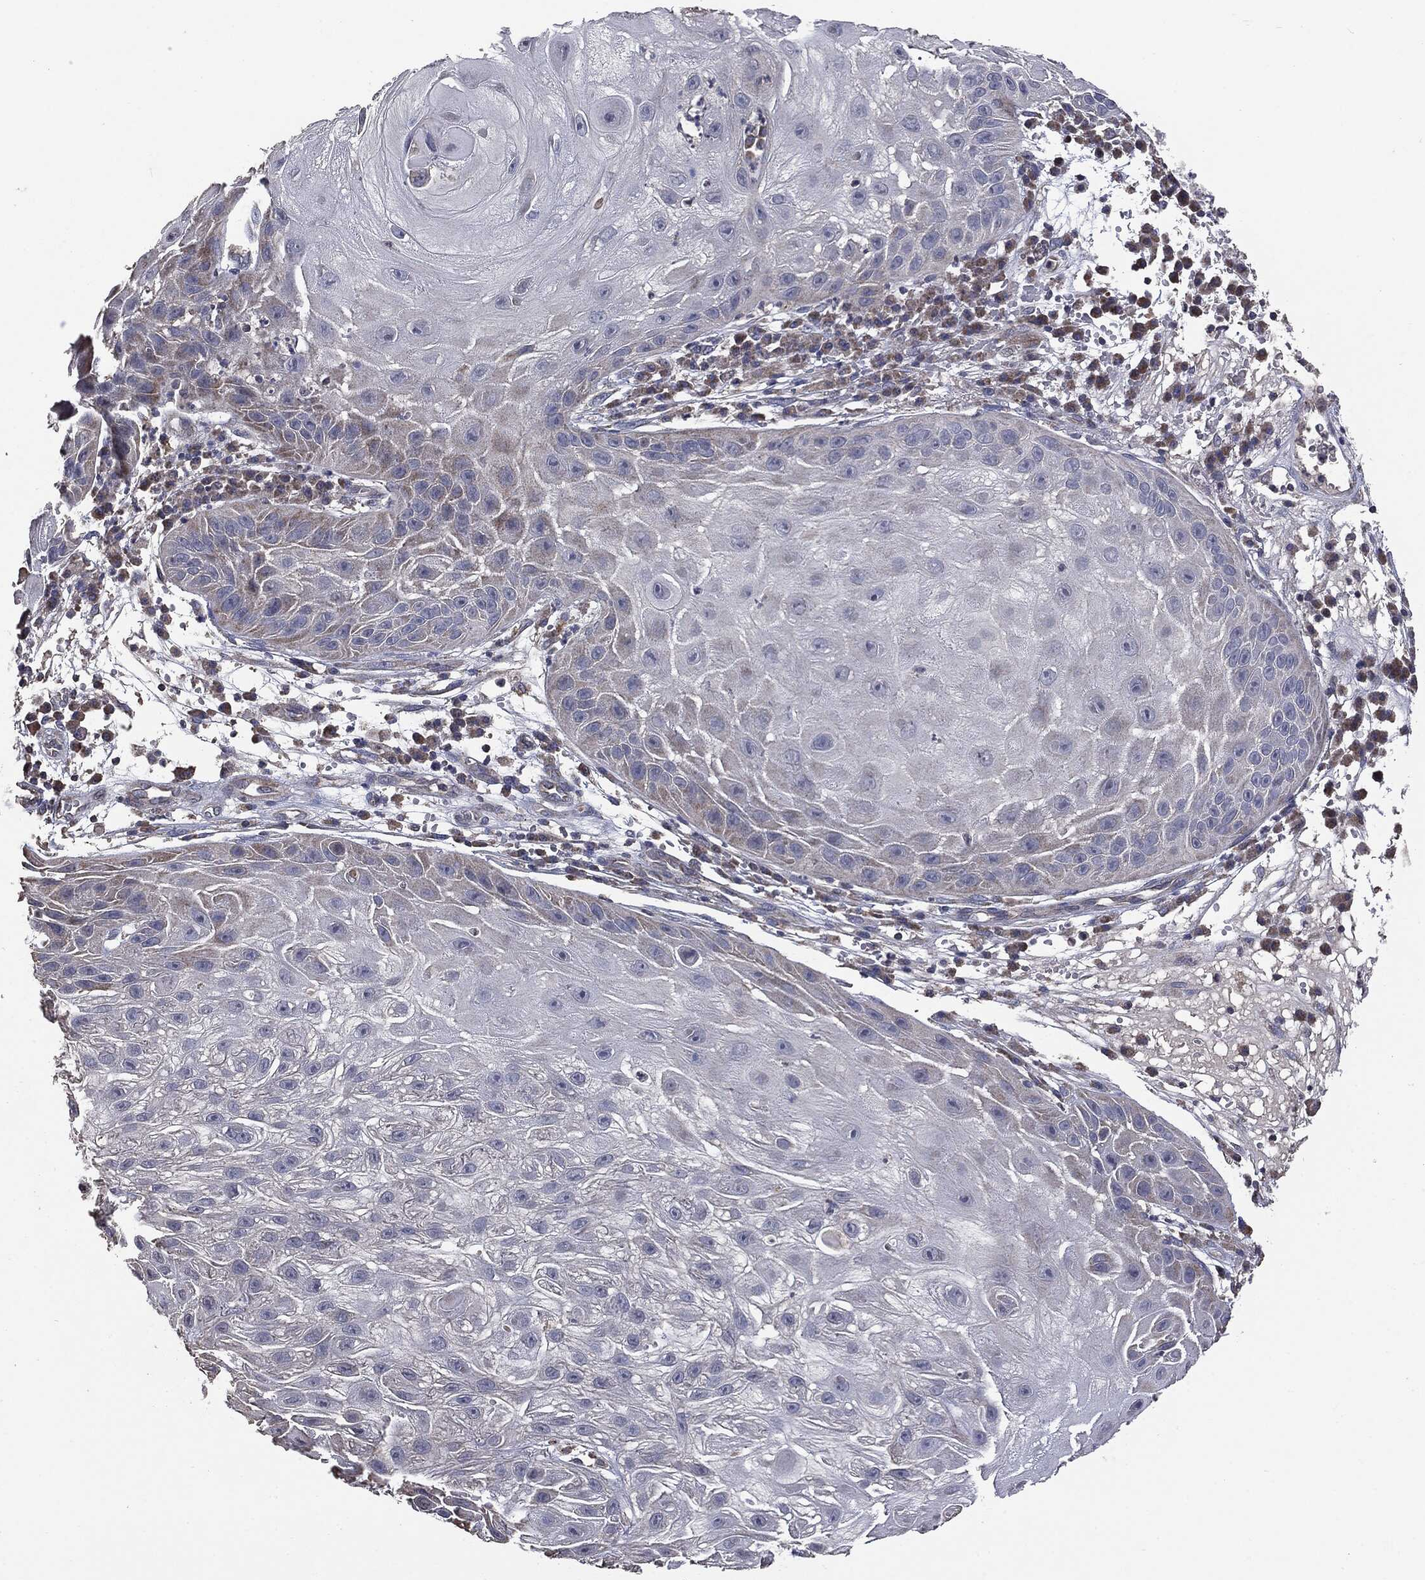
{"staining": {"intensity": "negative", "quantity": "none", "location": "none"}, "tissue": "skin cancer", "cell_type": "Tumor cells", "image_type": "cancer", "snomed": [{"axis": "morphology", "description": "Normal tissue, NOS"}, {"axis": "morphology", "description": "Squamous cell carcinoma, NOS"}, {"axis": "topography", "description": "Skin"}], "caption": "Skin squamous cell carcinoma was stained to show a protein in brown. There is no significant staining in tumor cells.", "gene": "MTOR", "patient": {"sex": "male", "age": 79}}